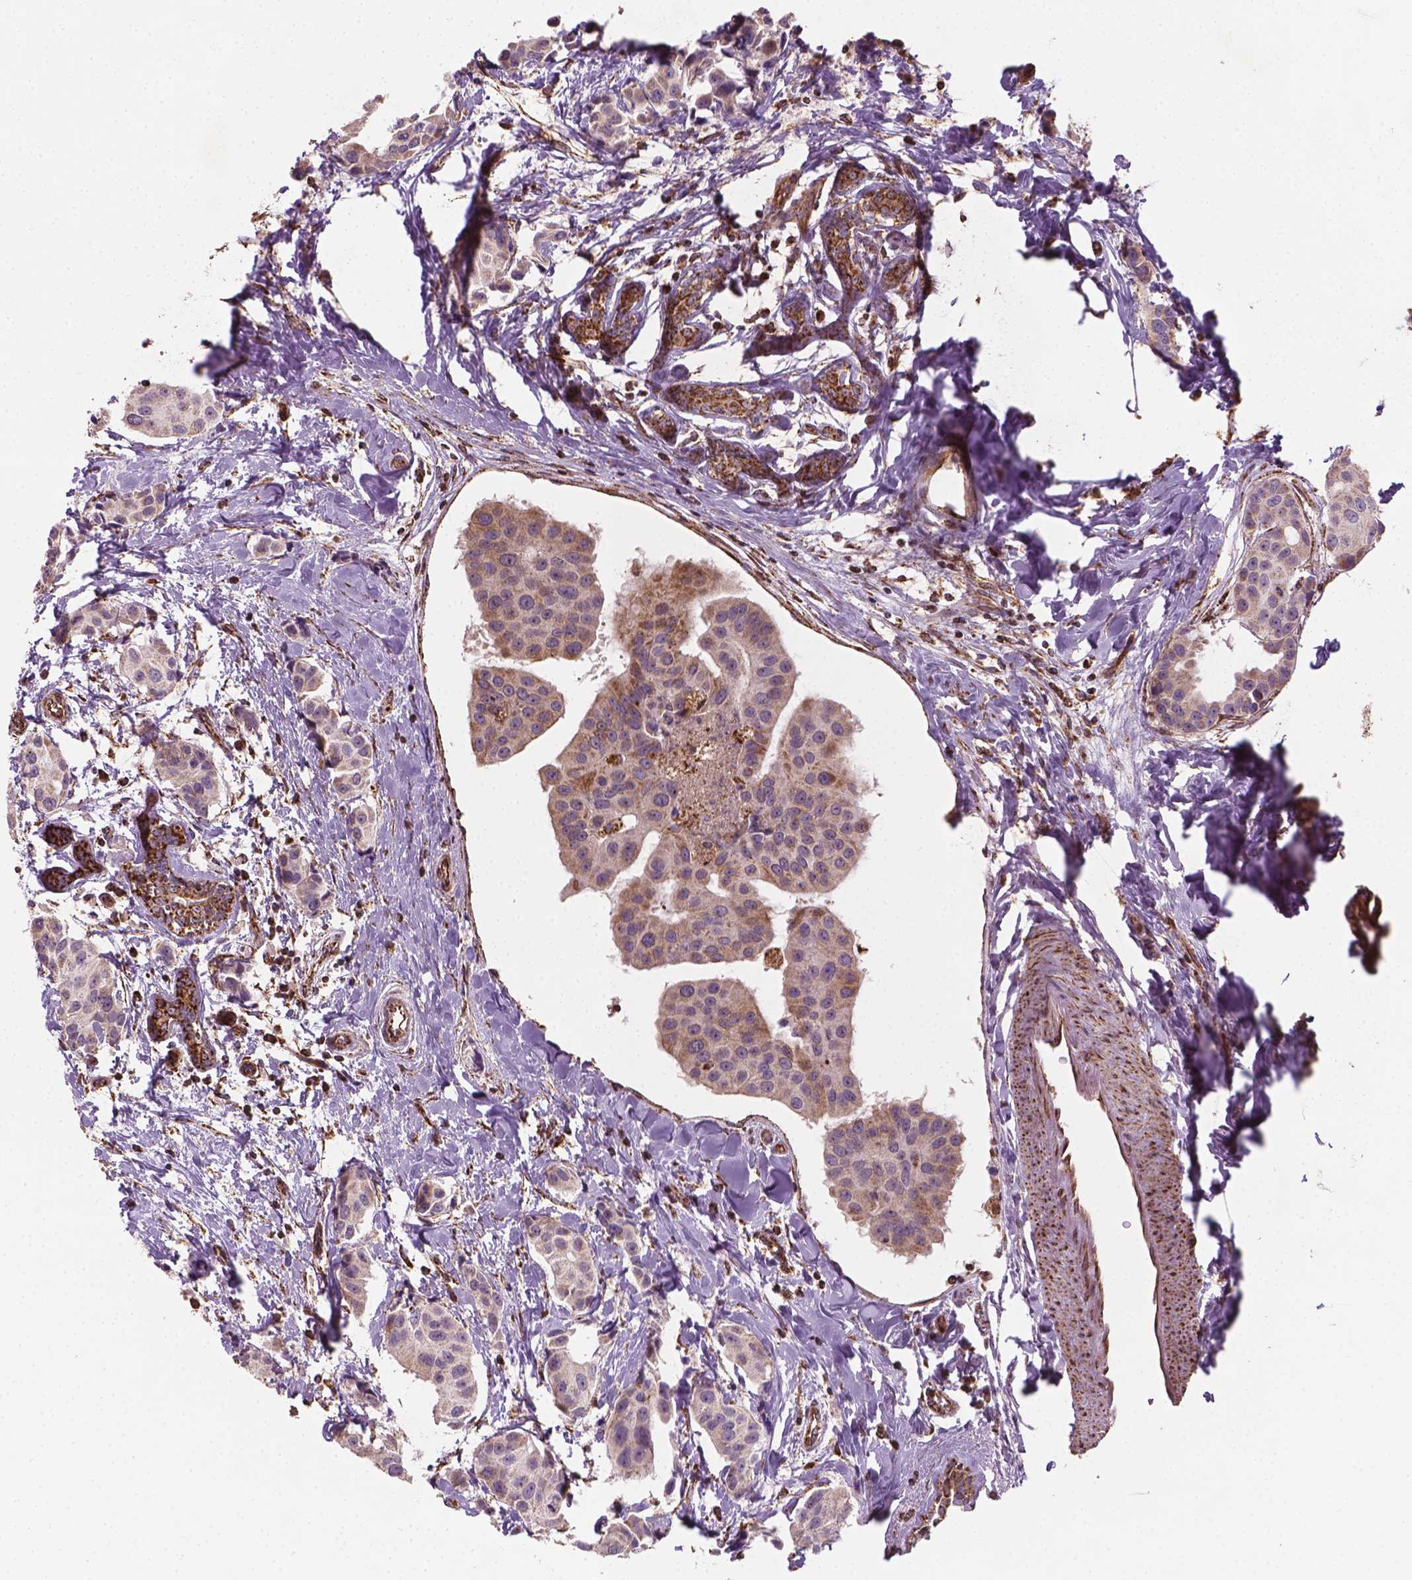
{"staining": {"intensity": "negative", "quantity": "none", "location": "none"}, "tissue": "breast cancer", "cell_type": "Tumor cells", "image_type": "cancer", "snomed": [{"axis": "morphology", "description": "Normal tissue, NOS"}, {"axis": "morphology", "description": "Duct carcinoma"}, {"axis": "topography", "description": "Breast"}], "caption": "Breast cancer was stained to show a protein in brown. There is no significant expression in tumor cells.", "gene": "HS3ST3A1", "patient": {"sex": "female", "age": 39}}